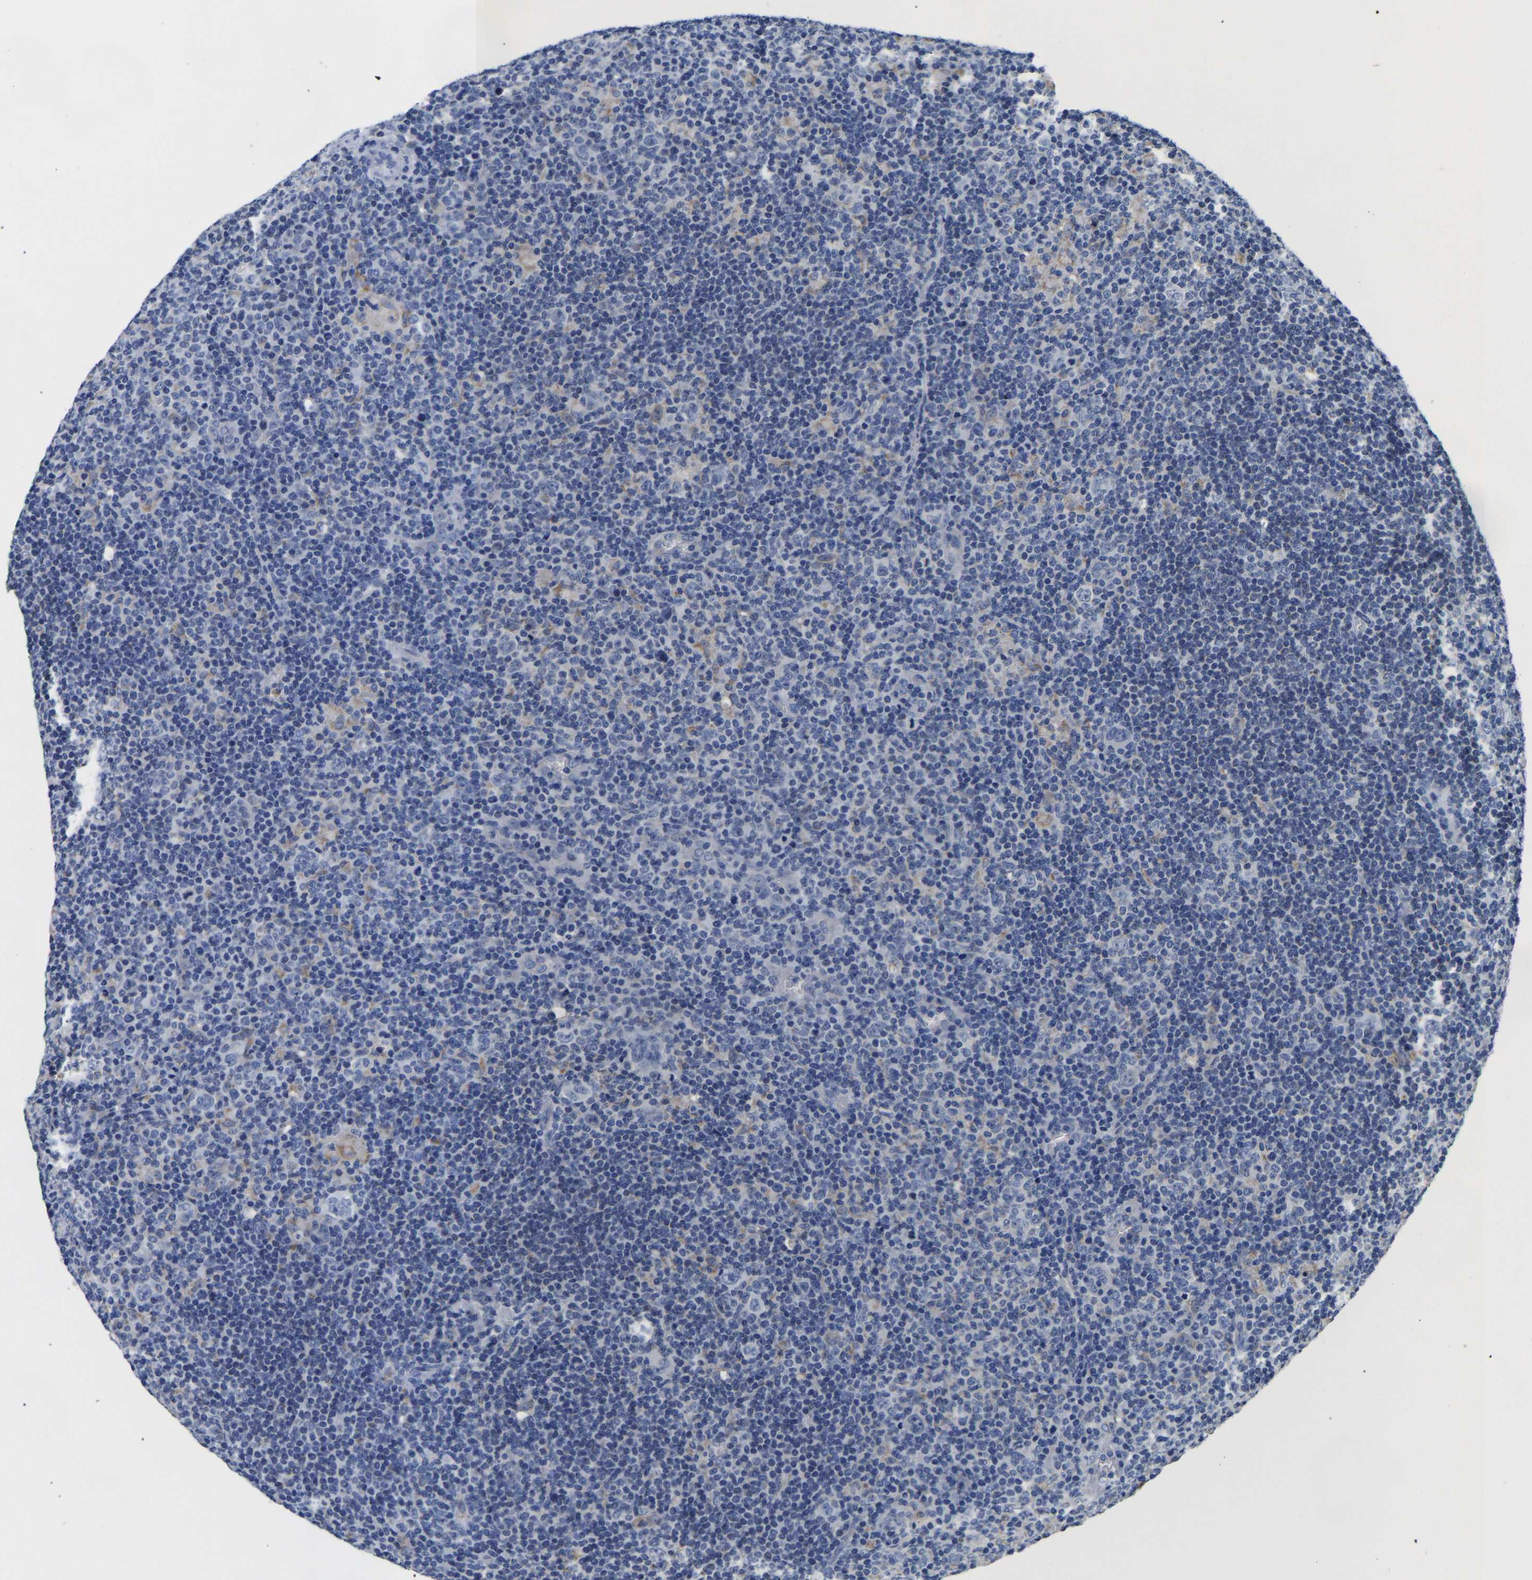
{"staining": {"intensity": "negative", "quantity": "none", "location": "none"}, "tissue": "lymphoma", "cell_type": "Tumor cells", "image_type": "cancer", "snomed": [{"axis": "morphology", "description": "Hodgkin's disease, NOS"}, {"axis": "topography", "description": "Lymph node"}], "caption": "This is an immunohistochemistry photomicrograph of human Hodgkin's disease. There is no positivity in tumor cells.", "gene": "PCK2", "patient": {"sex": "female", "age": 57}}